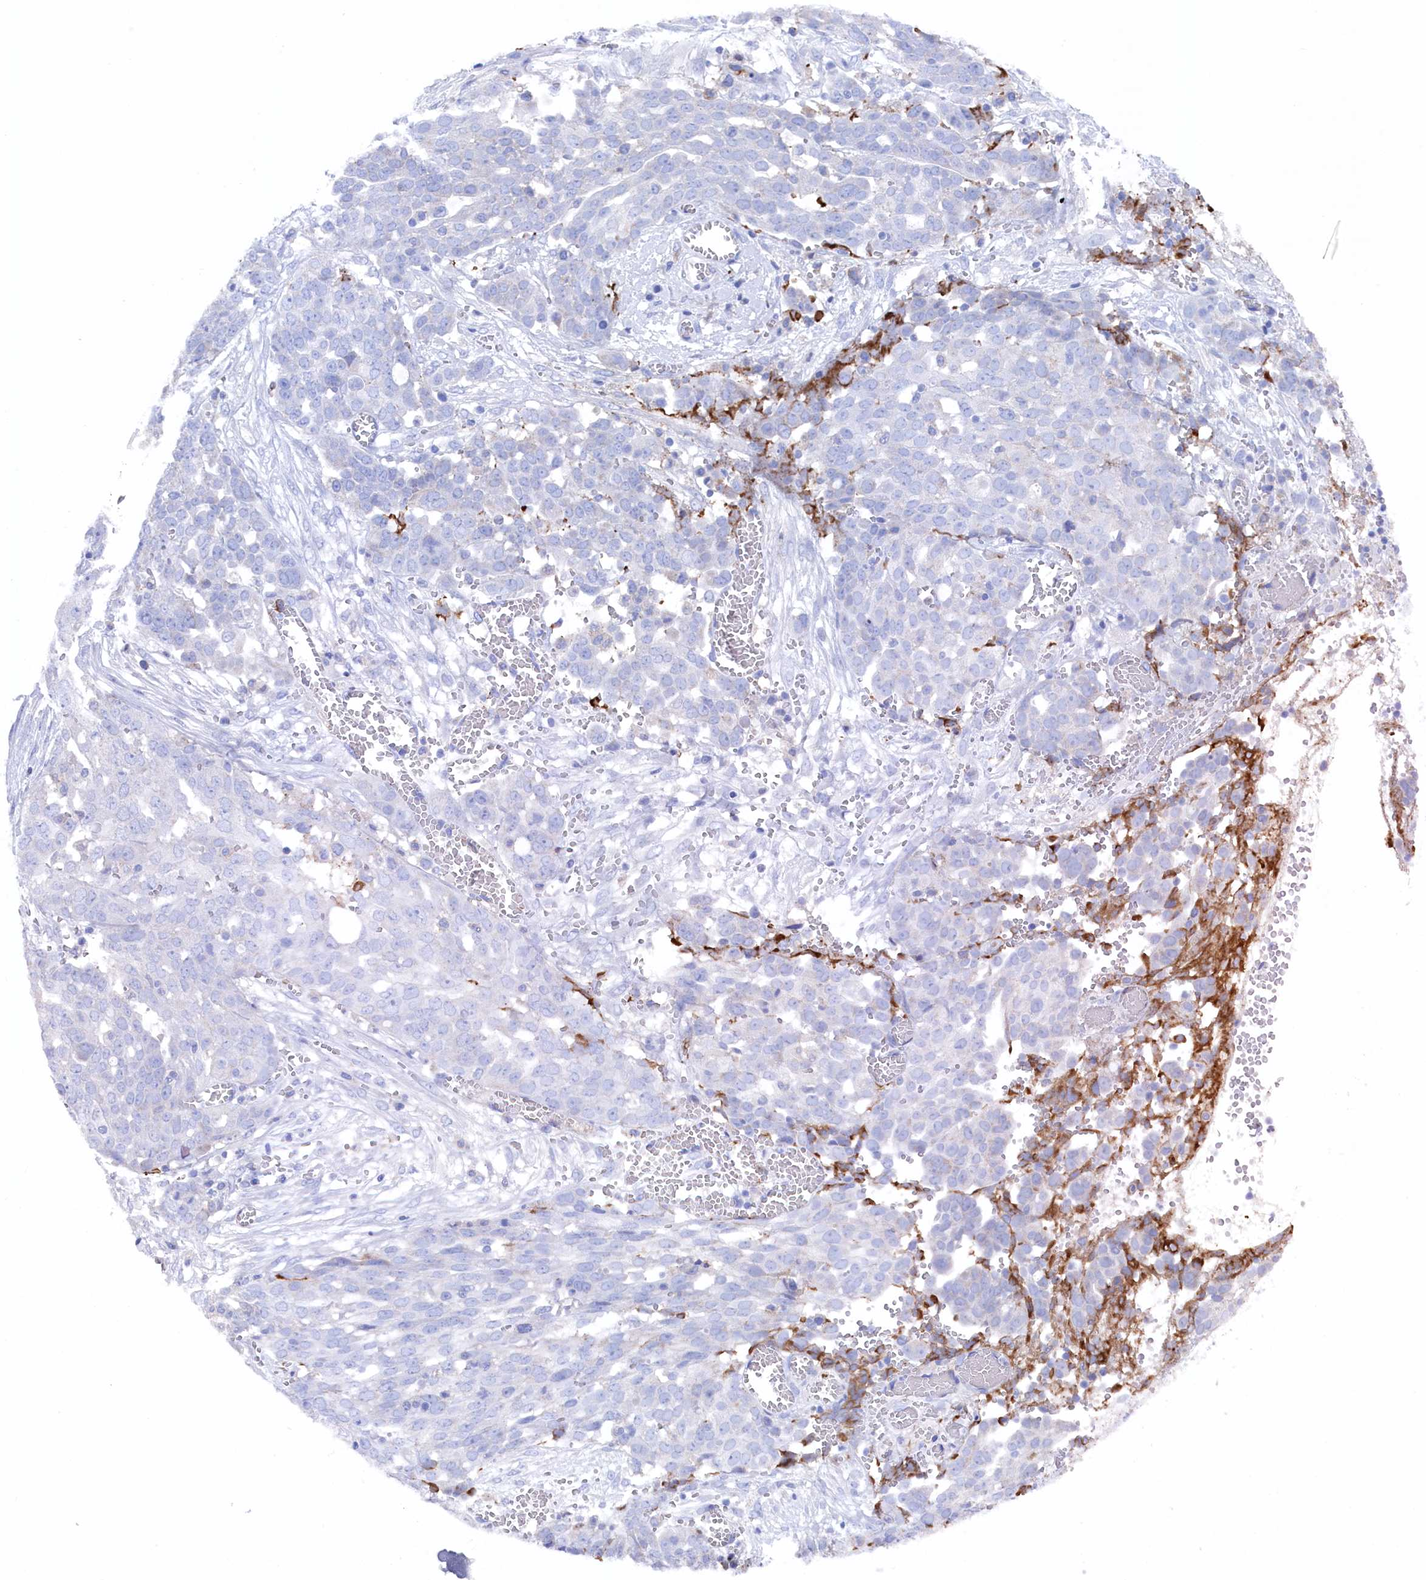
{"staining": {"intensity": "negative", "quantity": "none", "location": "none"}, "tissue": "ovarian cancer", "cell_type": "Tumor cells", "image_type": "cancer", "snomed": [{"axis": "morphology", "description": "Cystadenocarcinoma, serous, NOS"}, {"axis": "topography", "description": "Soft tissue"}, {"axis": "topography", "description": "Ovary"}], "caption": "The image shows no staining of tumor cells in ovarian cancer.", "gene": "C12orf73", "patient": {"sex": "female", "age": 57}}